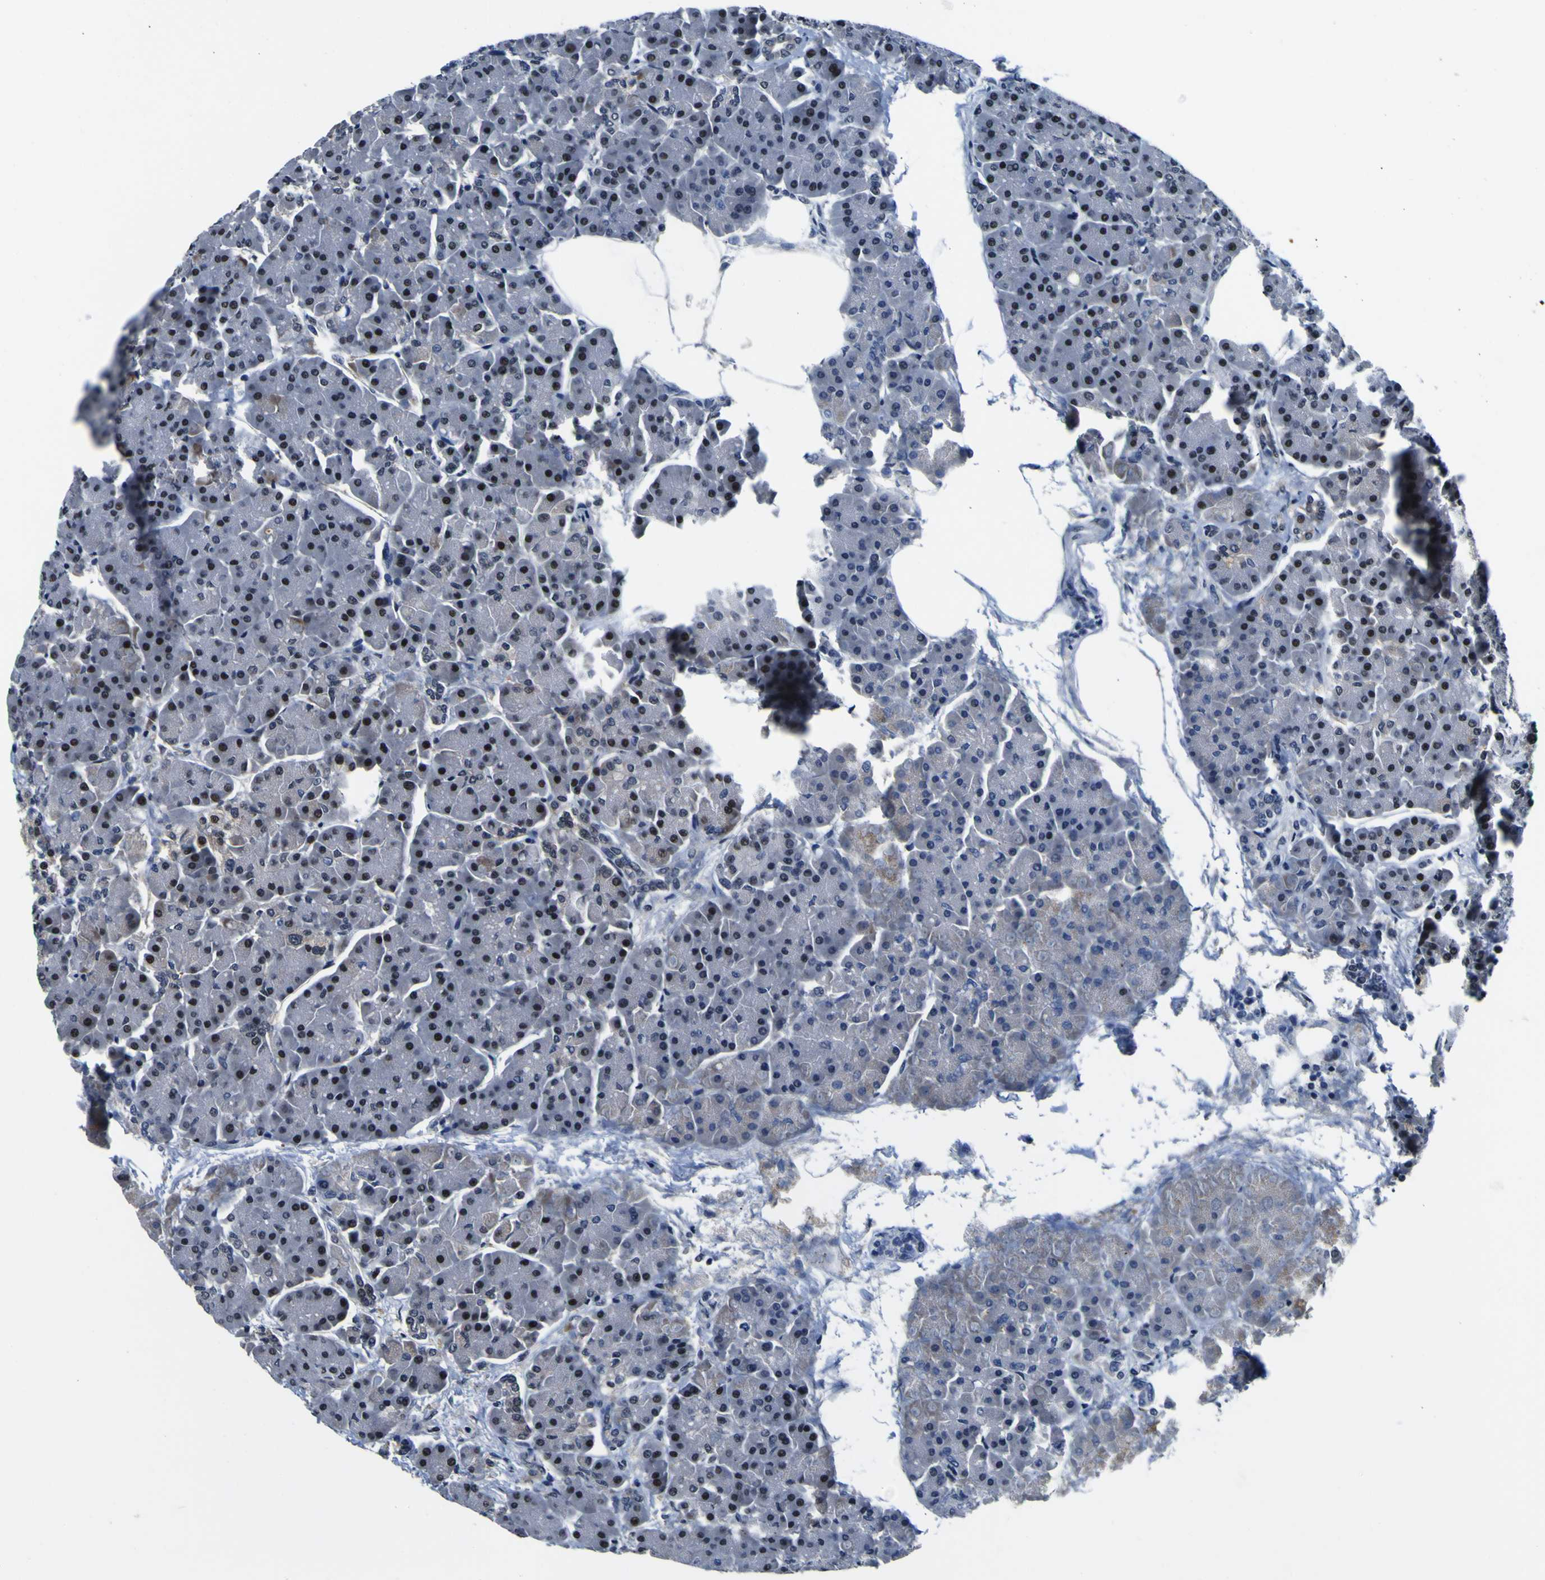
{"staining": {"intensity": "strong", "quantity": ">75%", "location": "nuclear"}, "tissue": "pancreas", "cell_type": "Exocrine glandular cells", "image_type": "normal", "snomed": [{"axis": "morphology", "description": "Normal tissue, NOS"}, {"axis": "topography", "description": "Pancreas"}], "caption": "Protein staining of unremarkable pancreas reveals strong nuclear positivity in approximately >75% of exocrine glandular cells. The staining is performed using DAB brown chromogen to label protein expression. The nuclei are counter-stained blue using hematoxylin.", "gene": "CUL4B", "patient": {"sex": "female", "age": 70}}